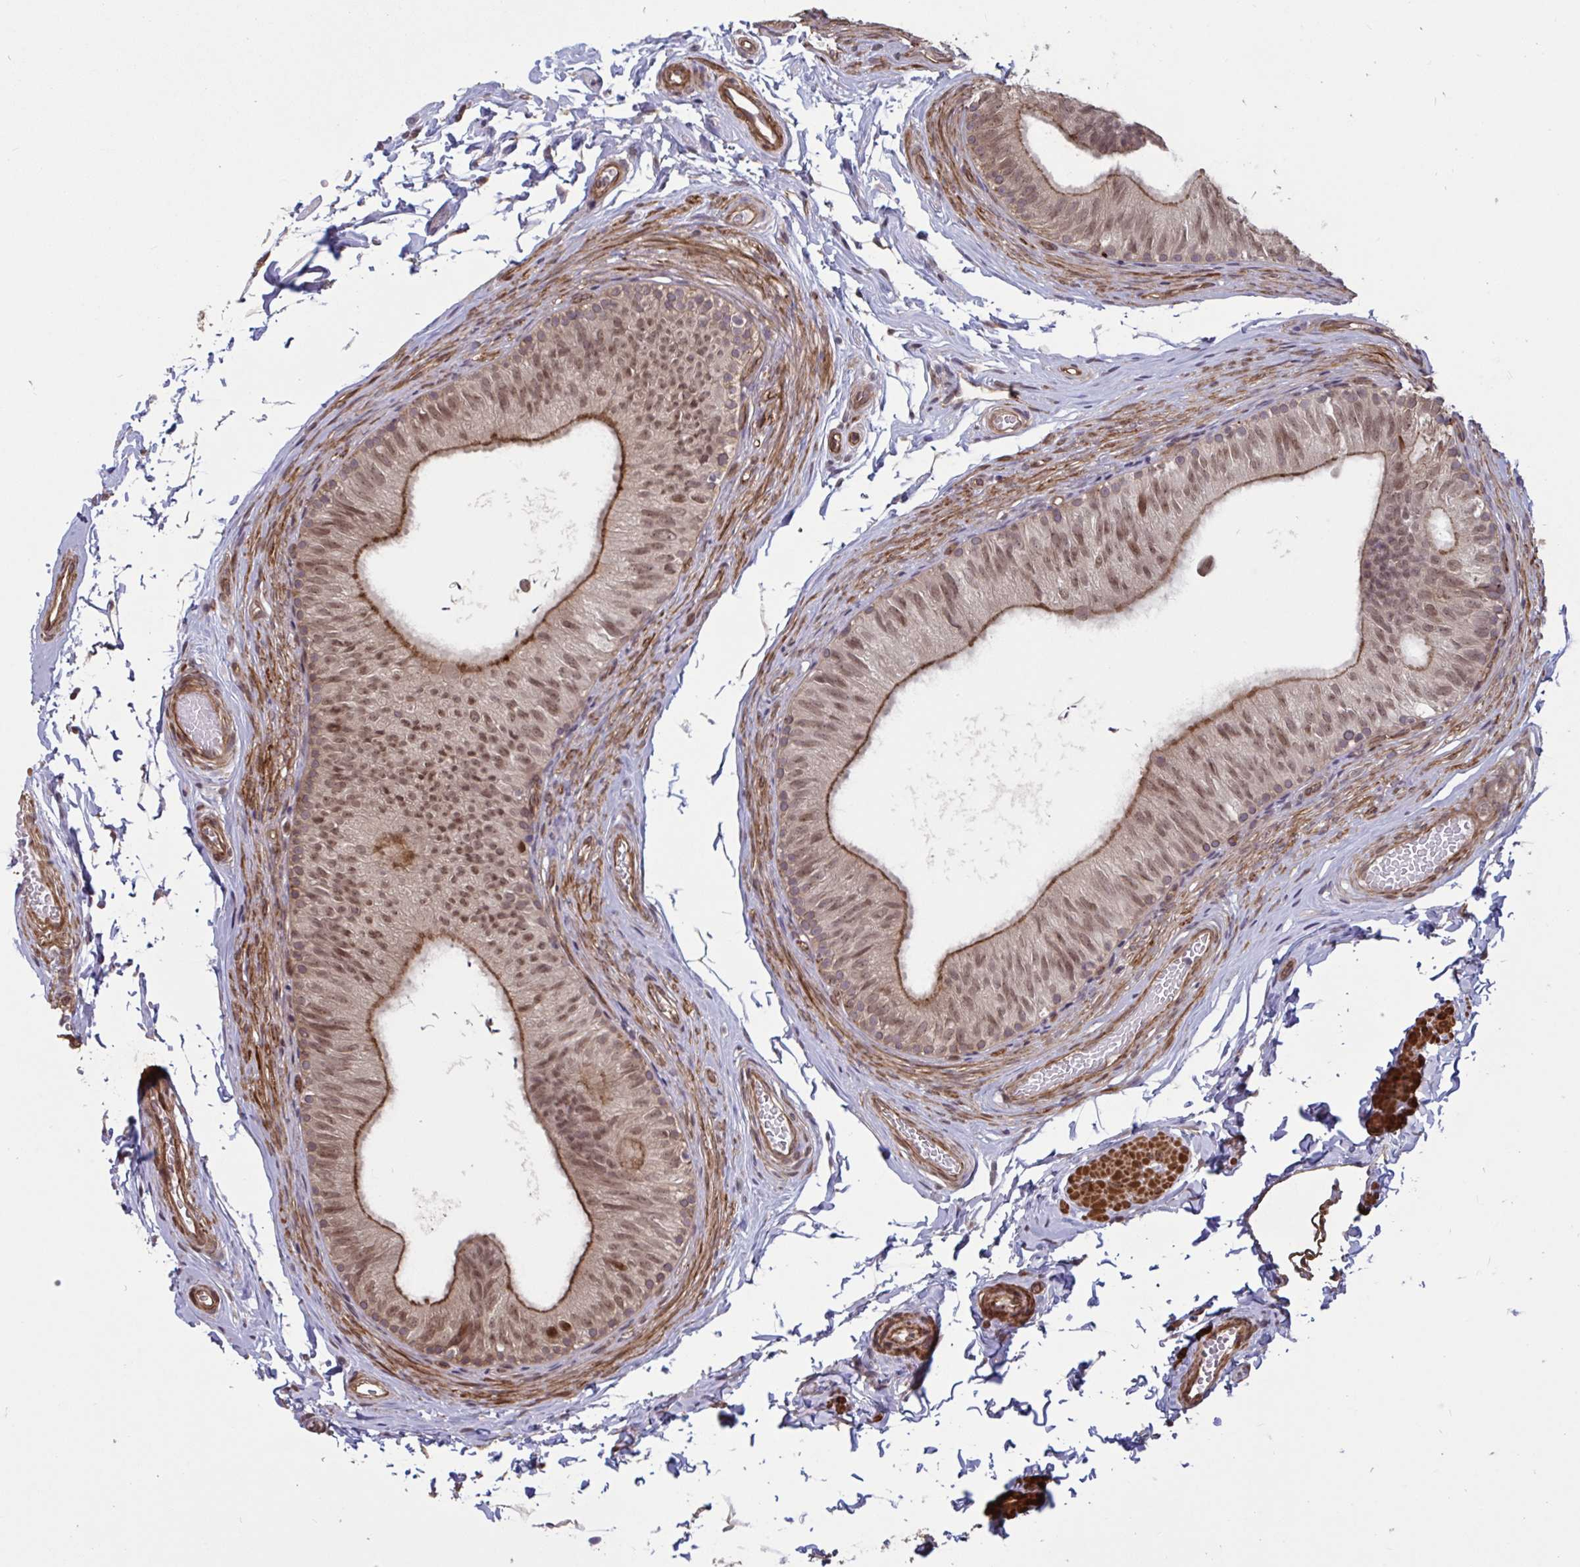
{"staining": {"intensity": "moderate", "quantity": "25%-75%", "location": "cytoplasmic/membranous,nuclear"}, "tissue": "epididymis", "cell_type": "Glandular cells", "image_type": "normal", "snomed": [{"axis": "morphology", "description": "Normal tissue, NOS"}, {"axis": "topography", "description": "Epididymis, spermatic cord, NOS"}, {"axis": "topography", "description": "Epididymis"}, {"axis": "topography", "description": "Peripheral nerve tissue"}], "caption": "IHC (DAB) staining of normal epididymis shows moderate cytoplasmic/membranous,nuclear protein expression in about 25%-75% of glandular cells.", "gene": "IPO5", "patient": {"sex": "male", "age": 29}}